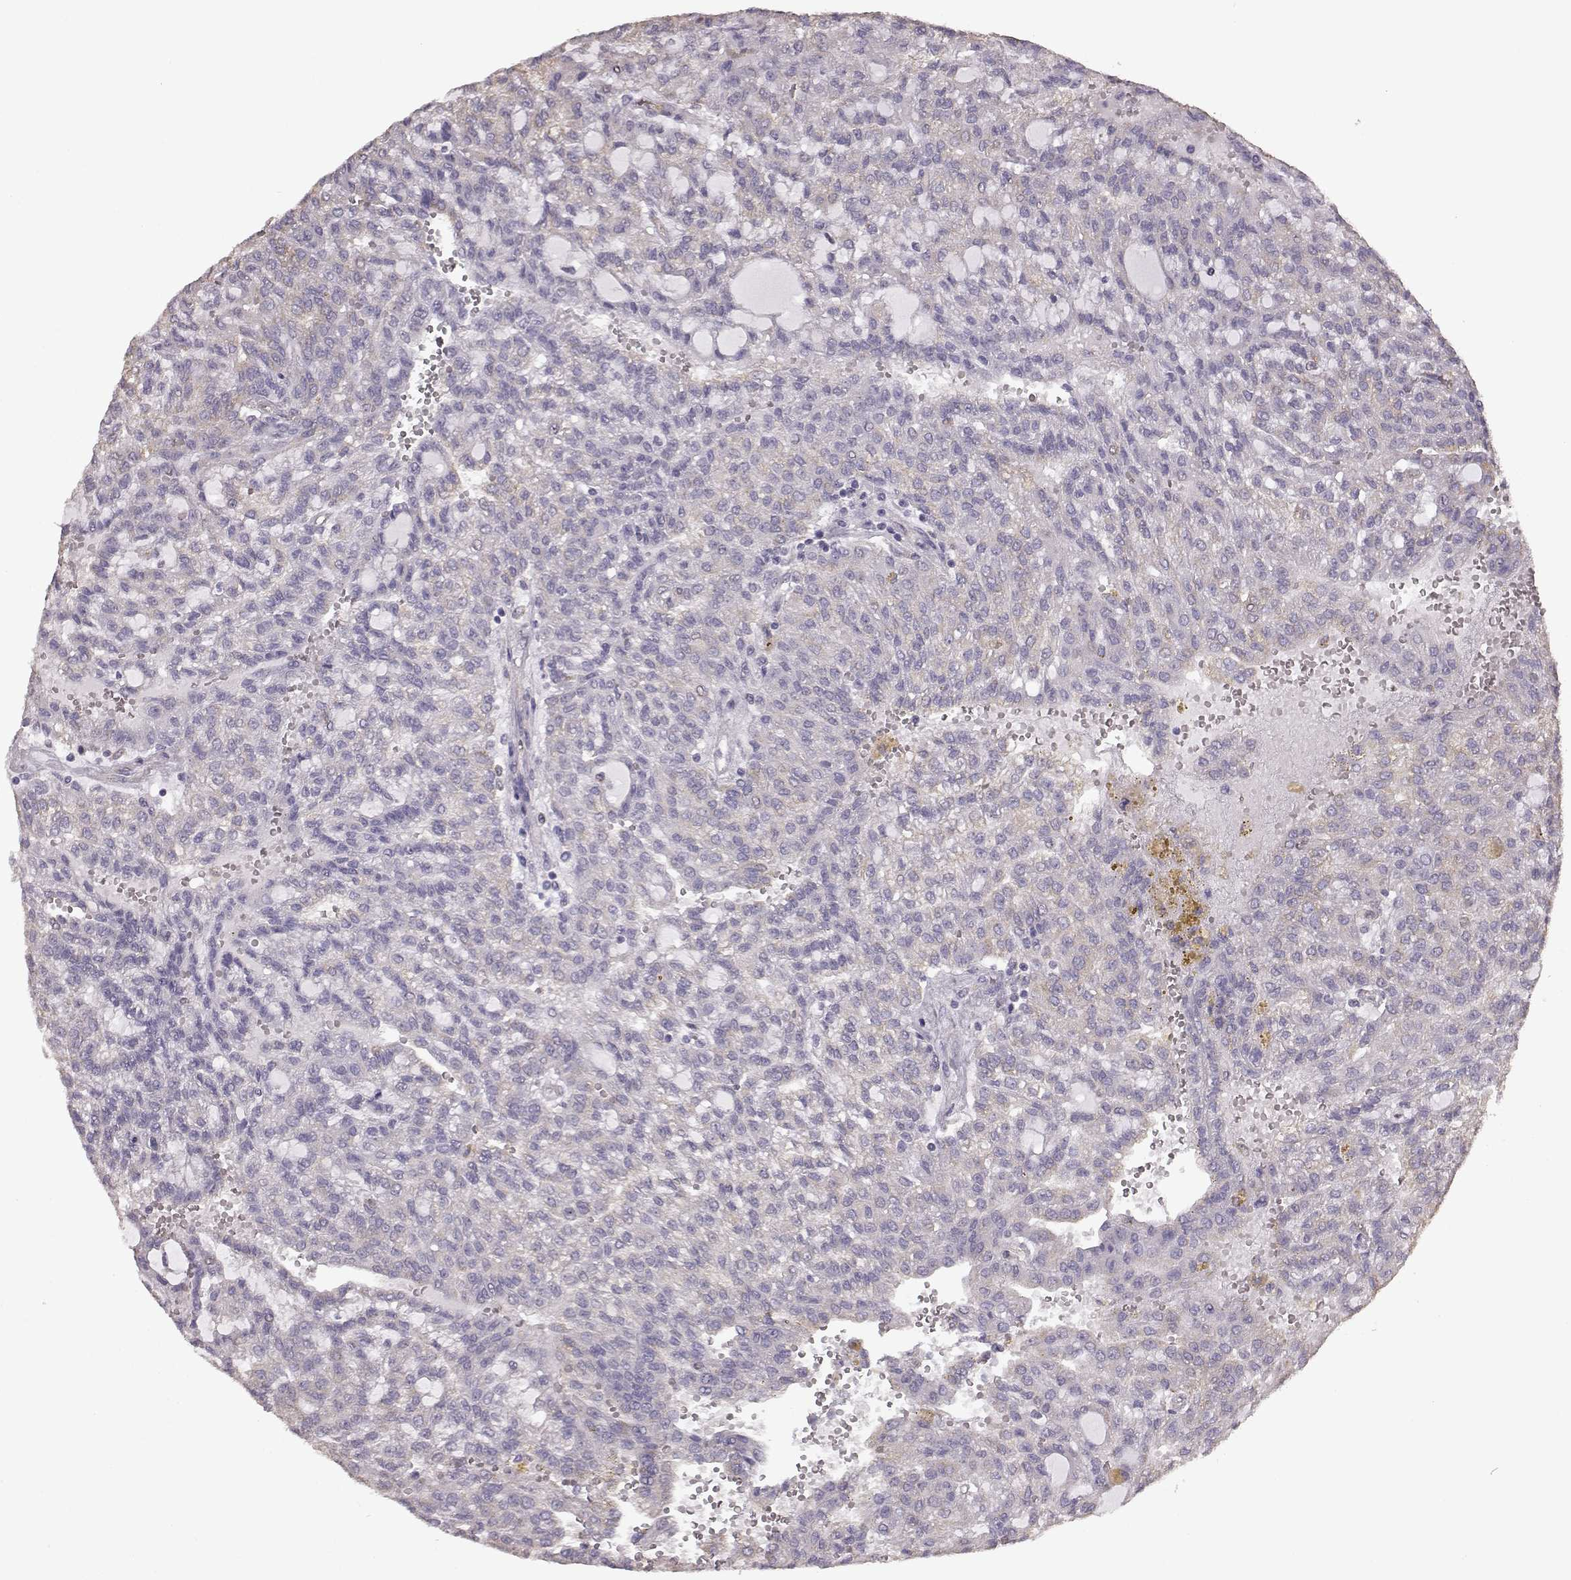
{"staining": {"intensity": "negative", "quantity": "none", "location": "none"}, "tissue": "renal cancer", "cell_type": "Tumor cells", "image_type": "cancer", "snomed": [{"axis": "morphology", "description": "Adenocarcinoma, NOS"}, {"axis": "topography", "description": "Kidney"}], "caption": "The image shows no staining of tumor cells in renal cancer (adenocarcinoma).", "gene": "GABRG3", "patient": {"sex": "male", "age": 63}}